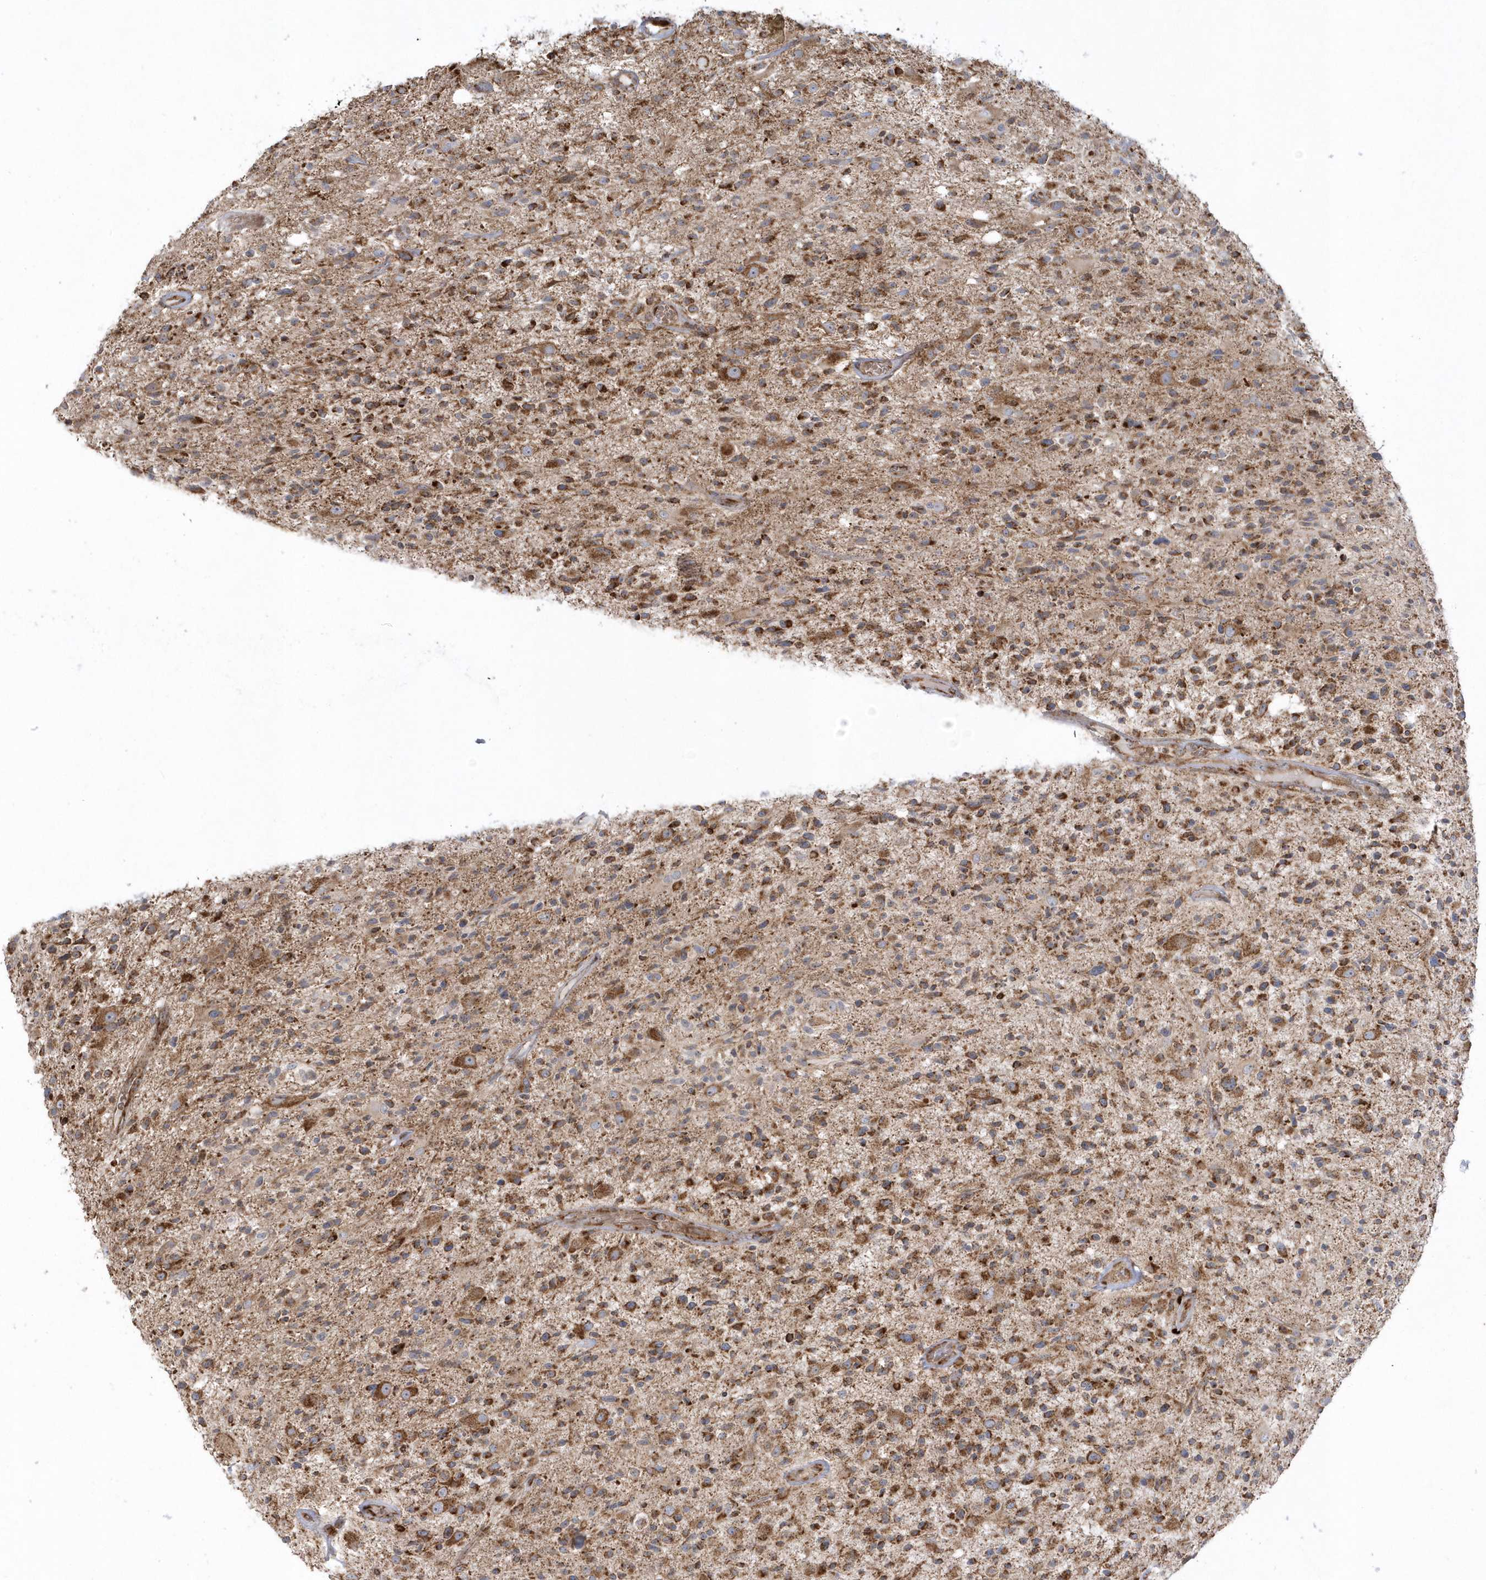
{"staining": {"intensity": "moderate", "quantity": ">75%", "location": "cytoplasmic/membranous"}, "tissue": "glioma", "cell_type": "Tumor cells", "image_type": "cancer", "snomed": [{"axis": "morphology", "description": "Glioma, malignant, High grade"}, {"axis": "morphology", "description": "Glioblastoma, NOS"}, {"axis": "topography", "description": "Brain"}], "caption": "About >75% of tumor cells in glioma display moderate cytoplasmic/membranous protein positivity as visualized by brown immunohistochemical staining.", "gene": "SH3BP2", "patient": {"sex": "male", "age": 60}}